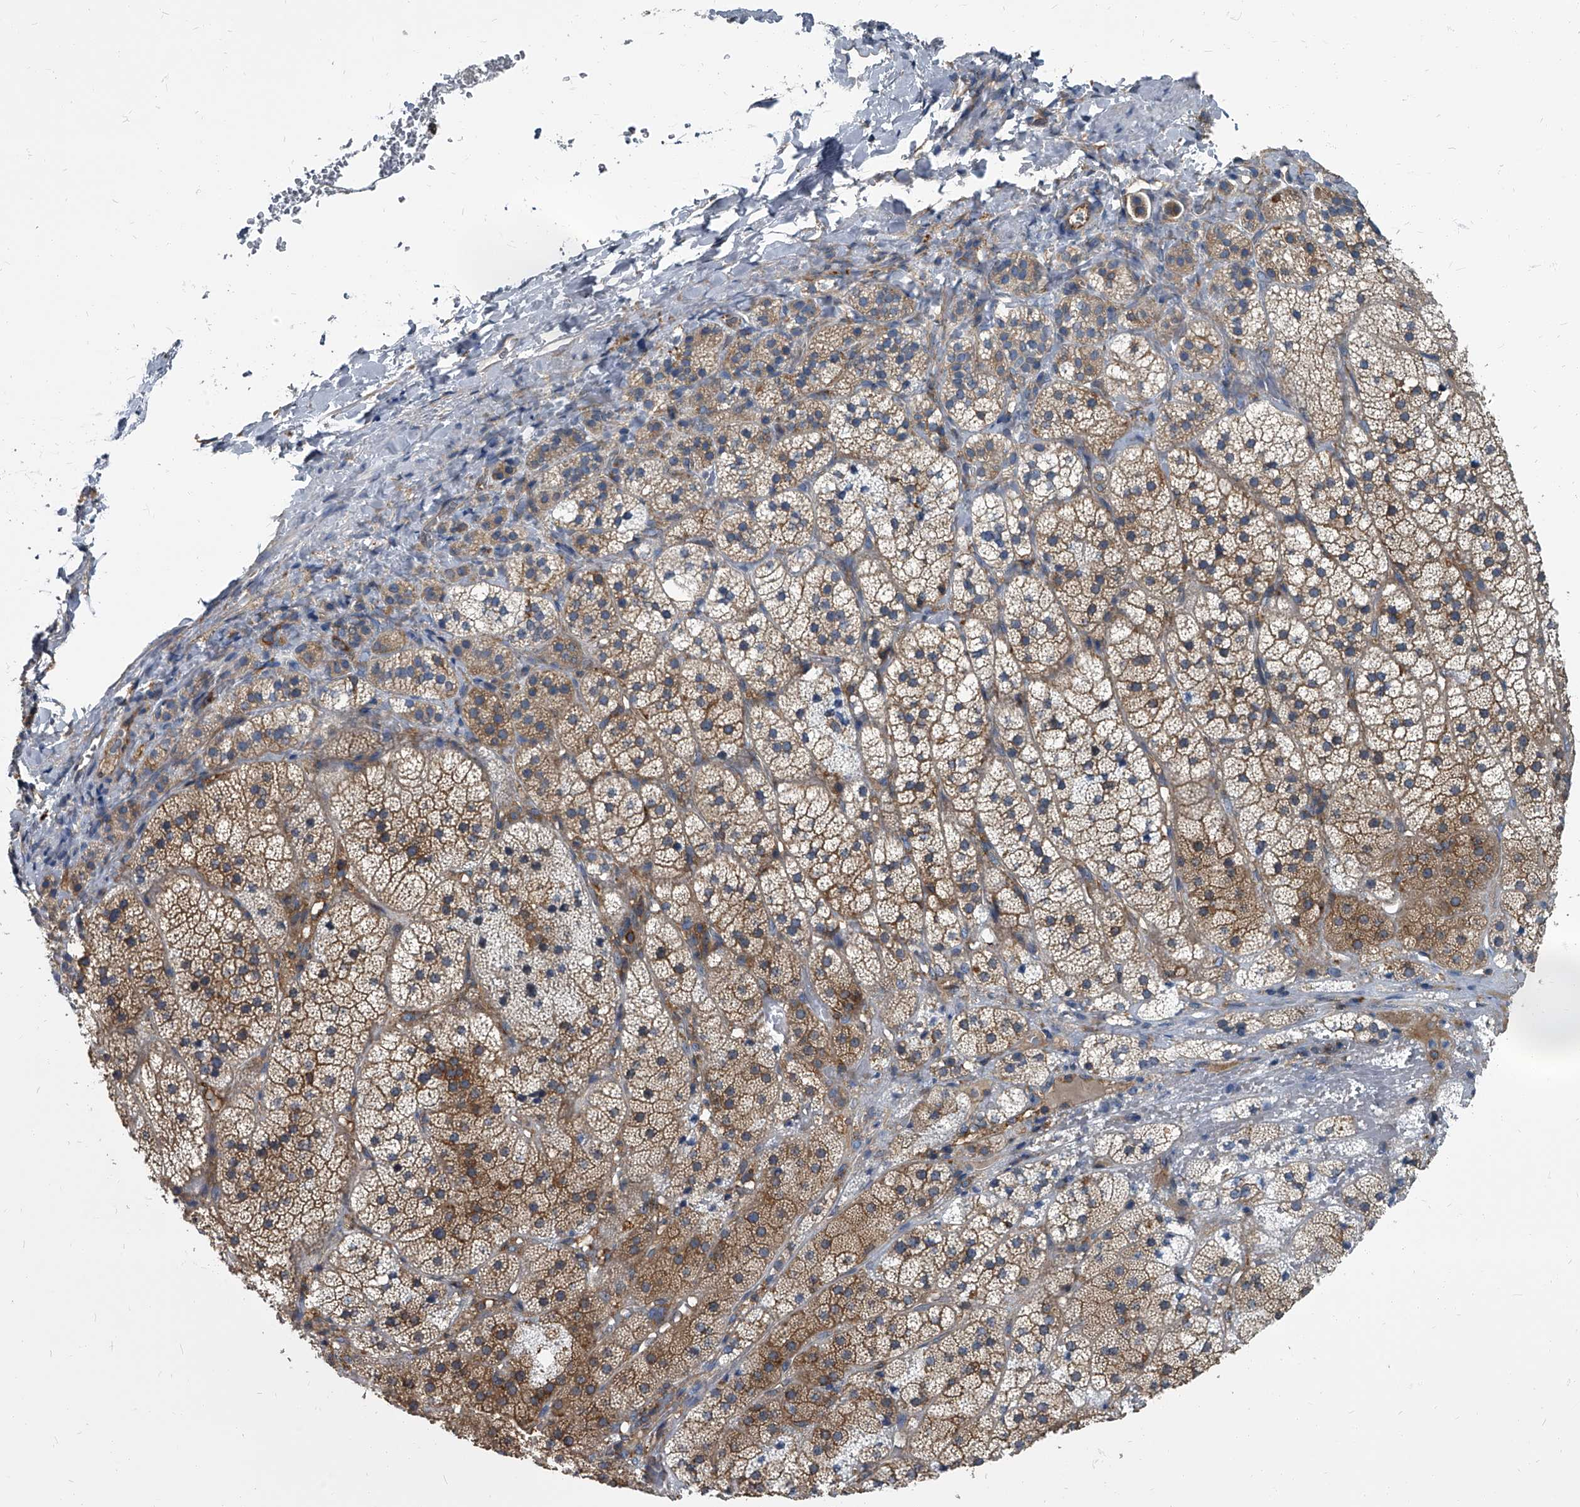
{"staining": {"intensity": "moderate", "quantity": ">75%", "location": "cytoplasmic/membranous"}, "tissue": "adrenal gland", "cell_type": "Glandular cells", "image_type": "normal", "snomed": [{"axis": "morphology", "description": "Normal tissue, NOS"}, {"axis": "topography", "description": "Adrenal gland"}], "caption": "High-power microscopy captured an IHC image of normal adrenal gland, revealing moderate cytoplasmic/membranous expression in approximately >75% of glandular cells.", "gene": "CDV3", "patient": {"sex": "female", "age": 44}}